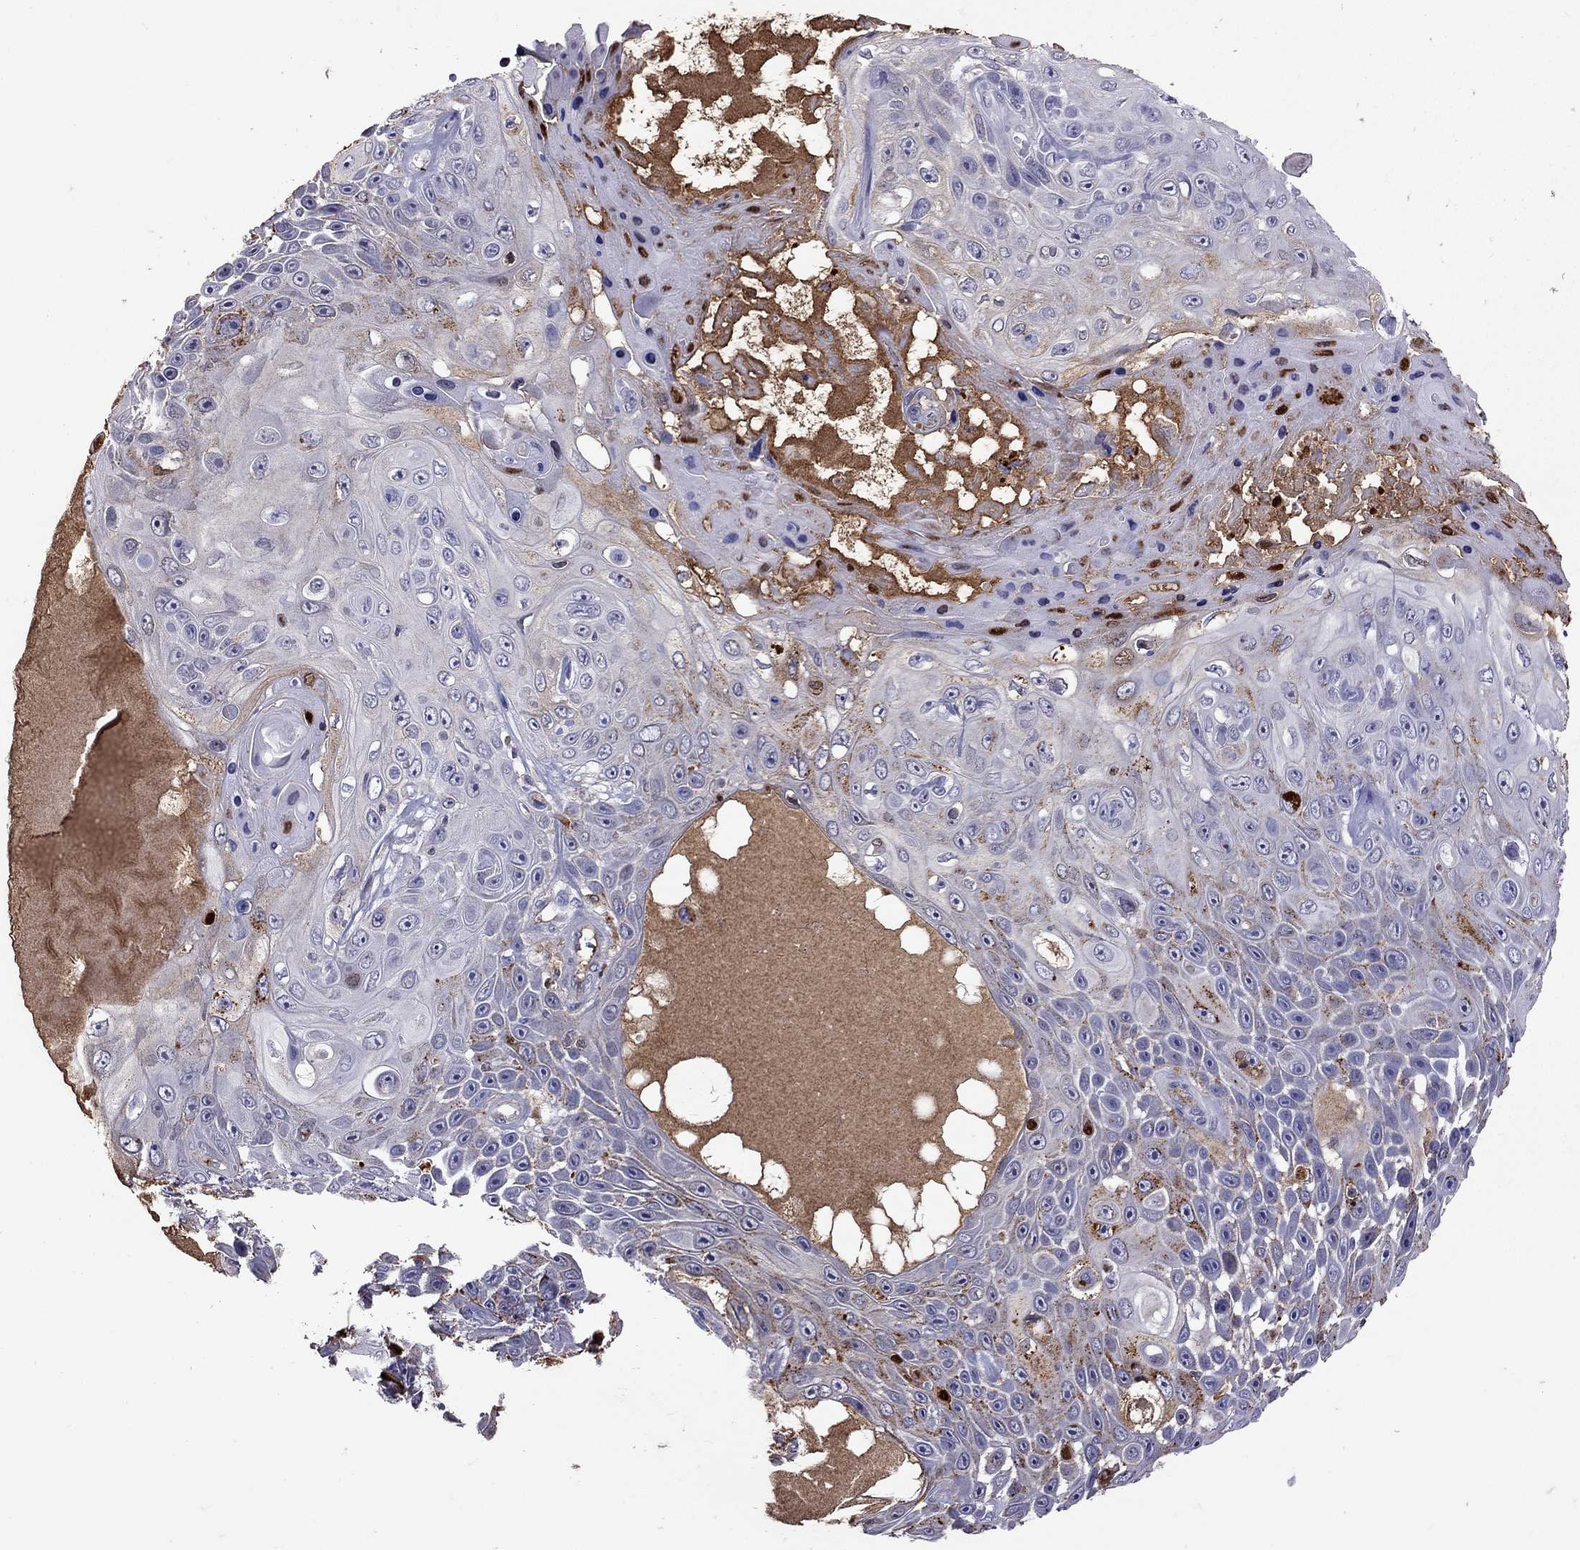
{"staining": {"intensity": "negative", "quantity": "none", "location": "none"}, "tissue": "skin cancer", "cell_type": "Tumor cells", "image_type": "cancer", "snomed": [{"axis": "morphology", "description": "Squamous cell carcinoma, NOS"}, {"axis": "topography", "description": "Skin"}], "caption": "A micrograph of human skin squamous cell carcinoma is negative for staining in tumor cells. (DAB immunohistochemistry (IHC), high magnification).", "gene": "SERPINA3", "patient": {"sex": "male", "age": 82}}